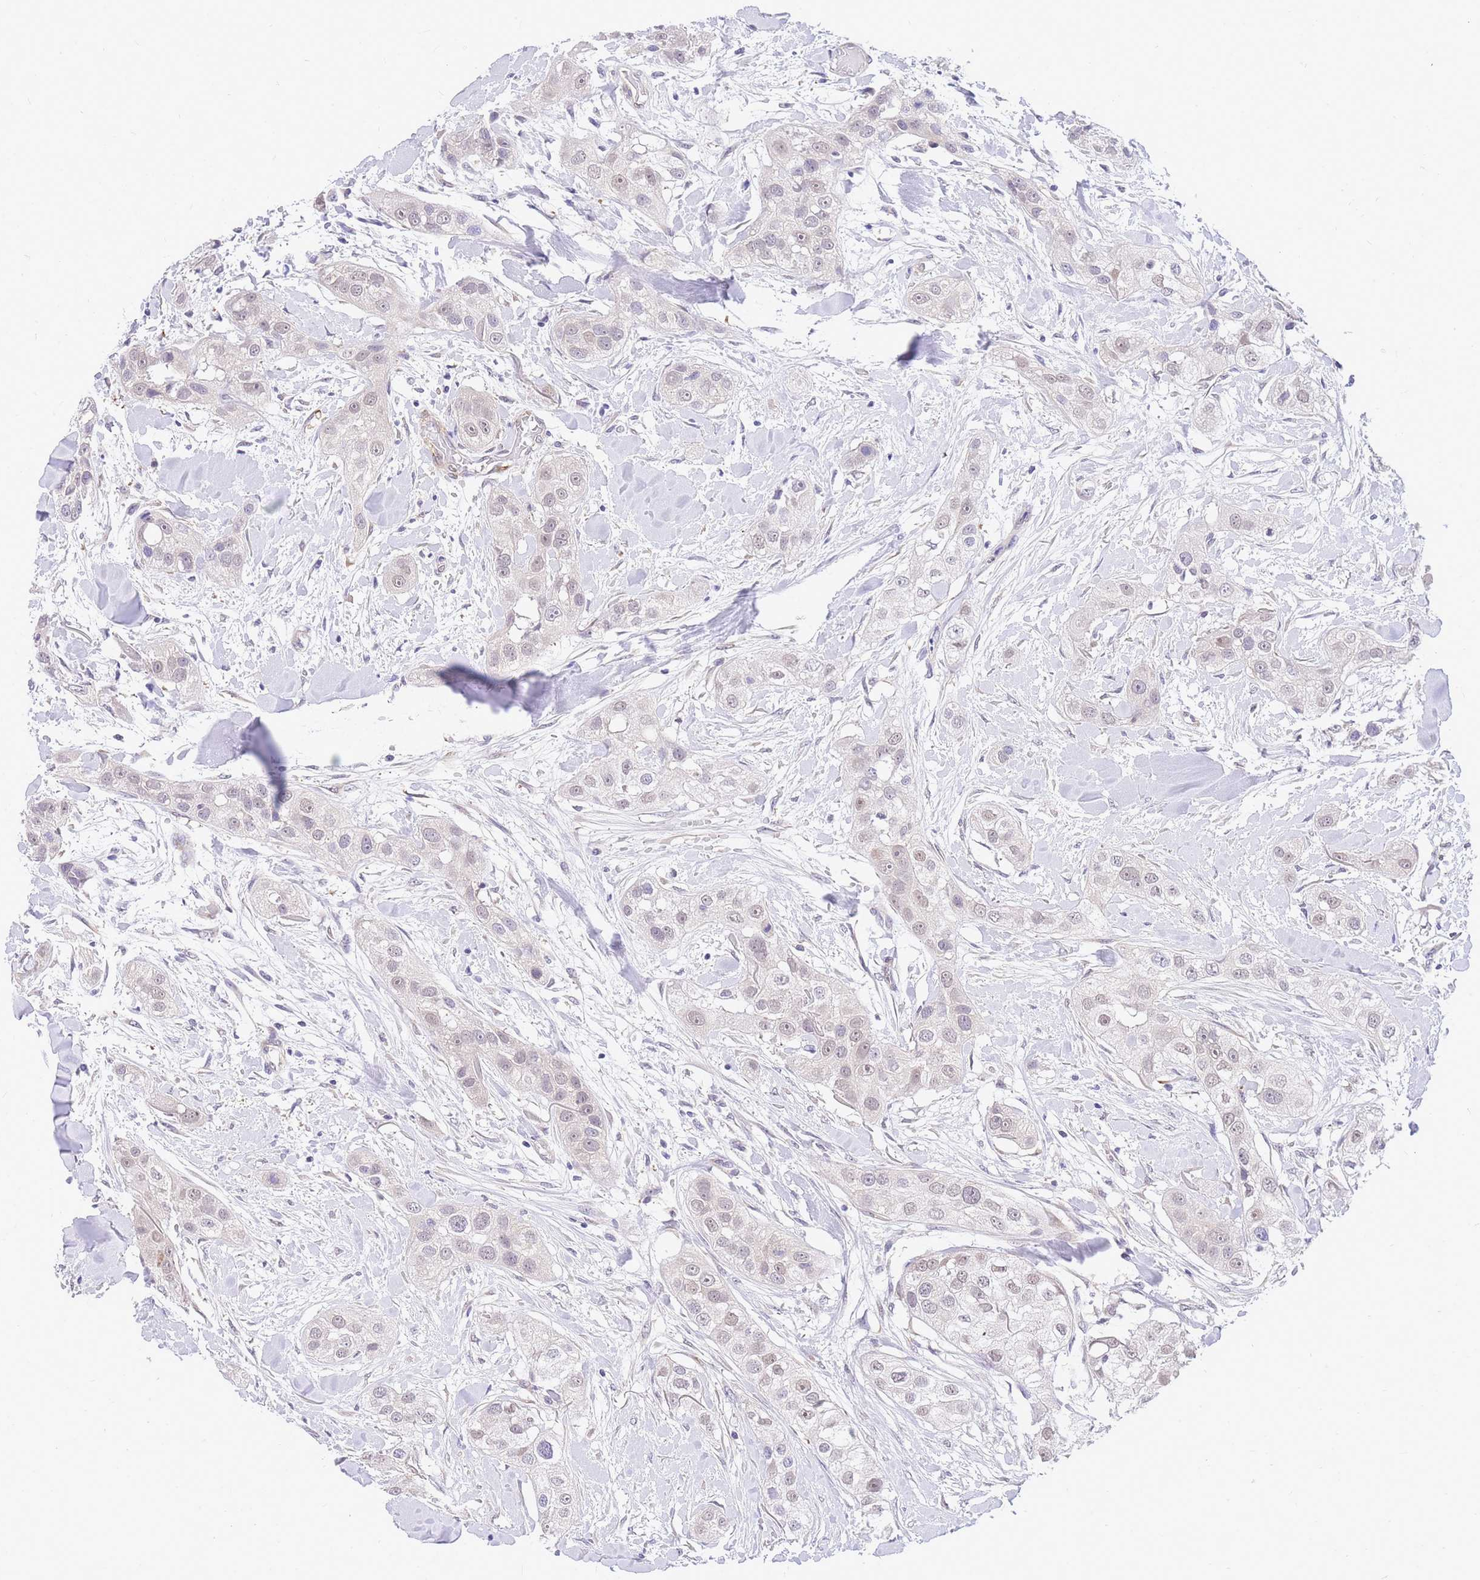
{"staining": {"intensity": "weak", "quantity": "<25%", "location": "nuclear"}, "tissue": "head and neck cancer", "cell_type": "Tumor cells", "image_type": "cancer", "snomed": [{"axis": "morphology", "description": "Normal tissue, NOS"}, {"axis": "morphology", "description": "Squamous cell carcinoma, NOS"}, {"axis": "topography", "description": "Skeletal muscle"}, {"axis": "topography", "description": "Head-Neck"}], "caption": "Immunohistochemistry (IHC) image of head and neck squamous cell carcinoma stained for a protein (brown), which displays no positivity in tumor cells.", "gene": "S100PBP", "patient": {"sex": "male", "age": 51}}